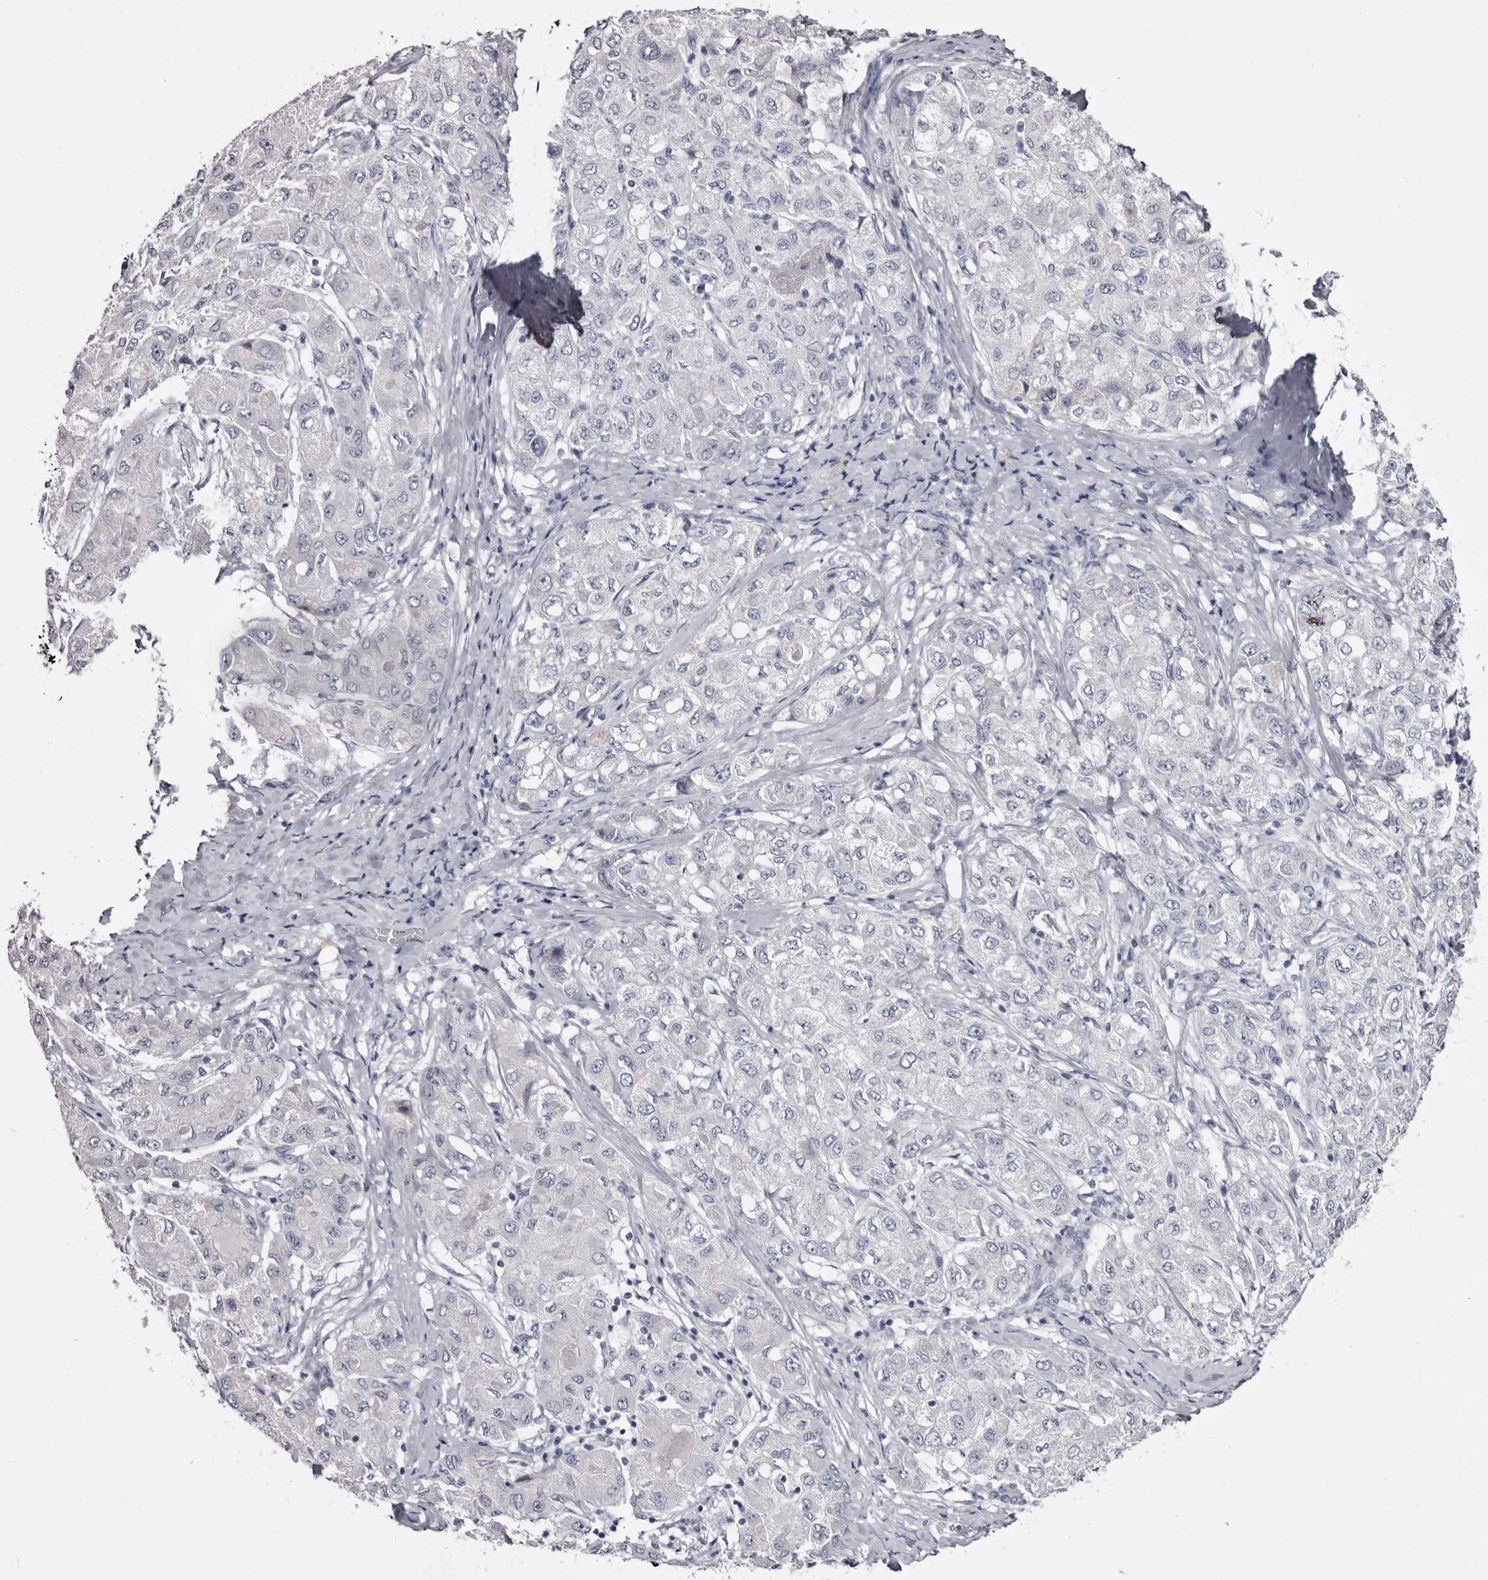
{"staining": {"intensity": "negative", "quantity": "none", "location": "none"}, "tissue": "liver cancer", "cell_type": "Tumor cells", "image_type": "cancer", "snomed": [{"axis": "morphology", "description": "Carcinoma, Hepatocellular, NOS"}, {"axis": "topography", "description": "Liver"}], "caption": "Immunohistochemistry (IHC) histopathology image of neoplastic tissue: human liver cancer (hepatocellular carcinoma) stained with DAB (3,3'-diaminobenzidine) displays no significant protein staining in tumor cells.", "gene": "CASQ1", "patient": {"sex": "male", "age": 80}}